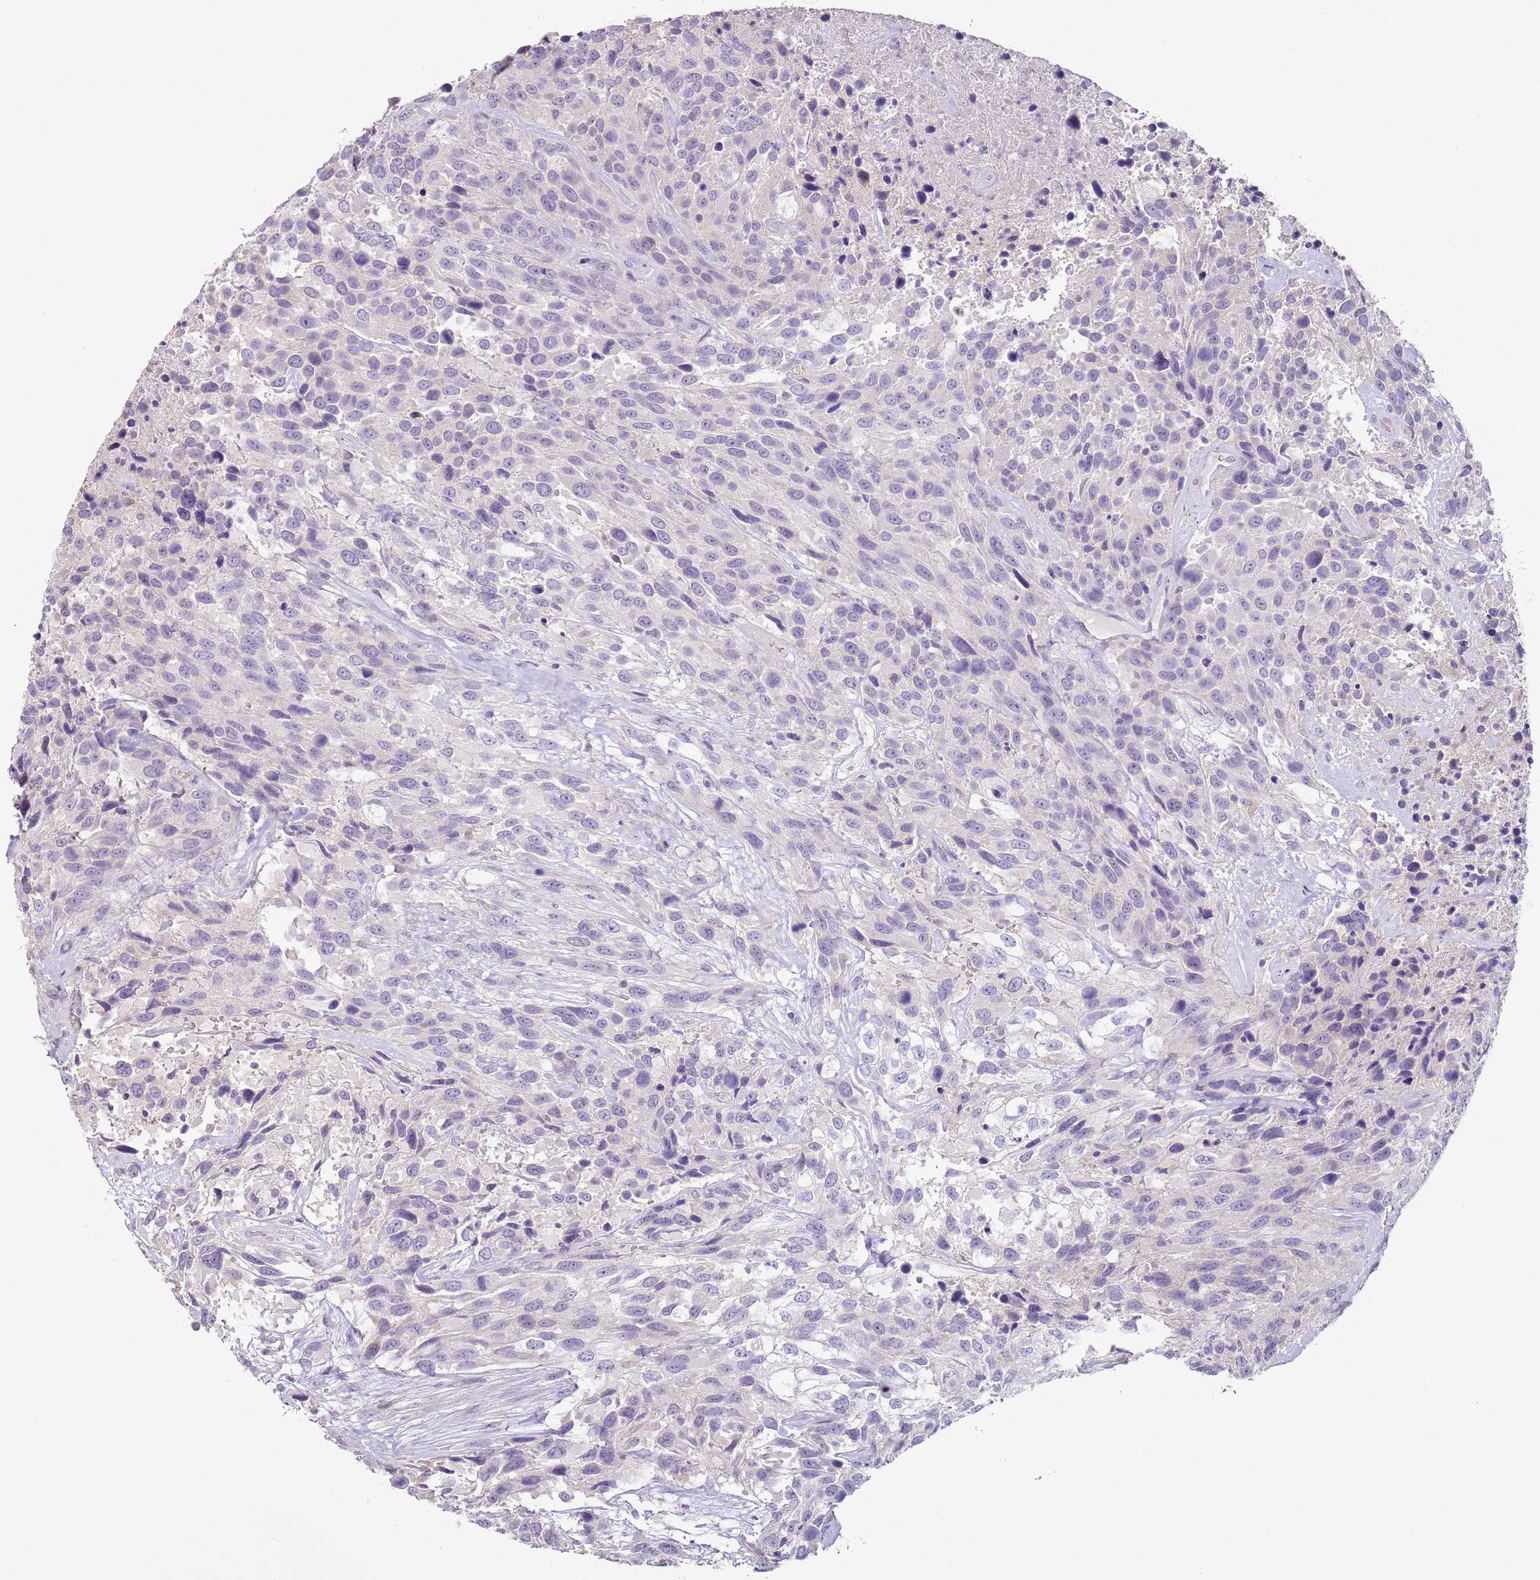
{"staining": {"intensity": "negative", "quantity": "none", "location": "none"}, "tissue": "urothelial cancer", "cell_type": "Tumor cells", "image_type": "cancer", "snomed": [{"axis": "morphology", "description": "Urothelial carcinoma, High grade"}, {"axis": "topography", "description": "Urinary bladder"}], "caption": "DAB immunohistochemical staining of human urothelial carcinoma (high-grade) shows no significant expression in tumor cells. Nuclei are stained in blue.", "gene": "MDH1", "patient": {"sex": "female", "age": 70}}